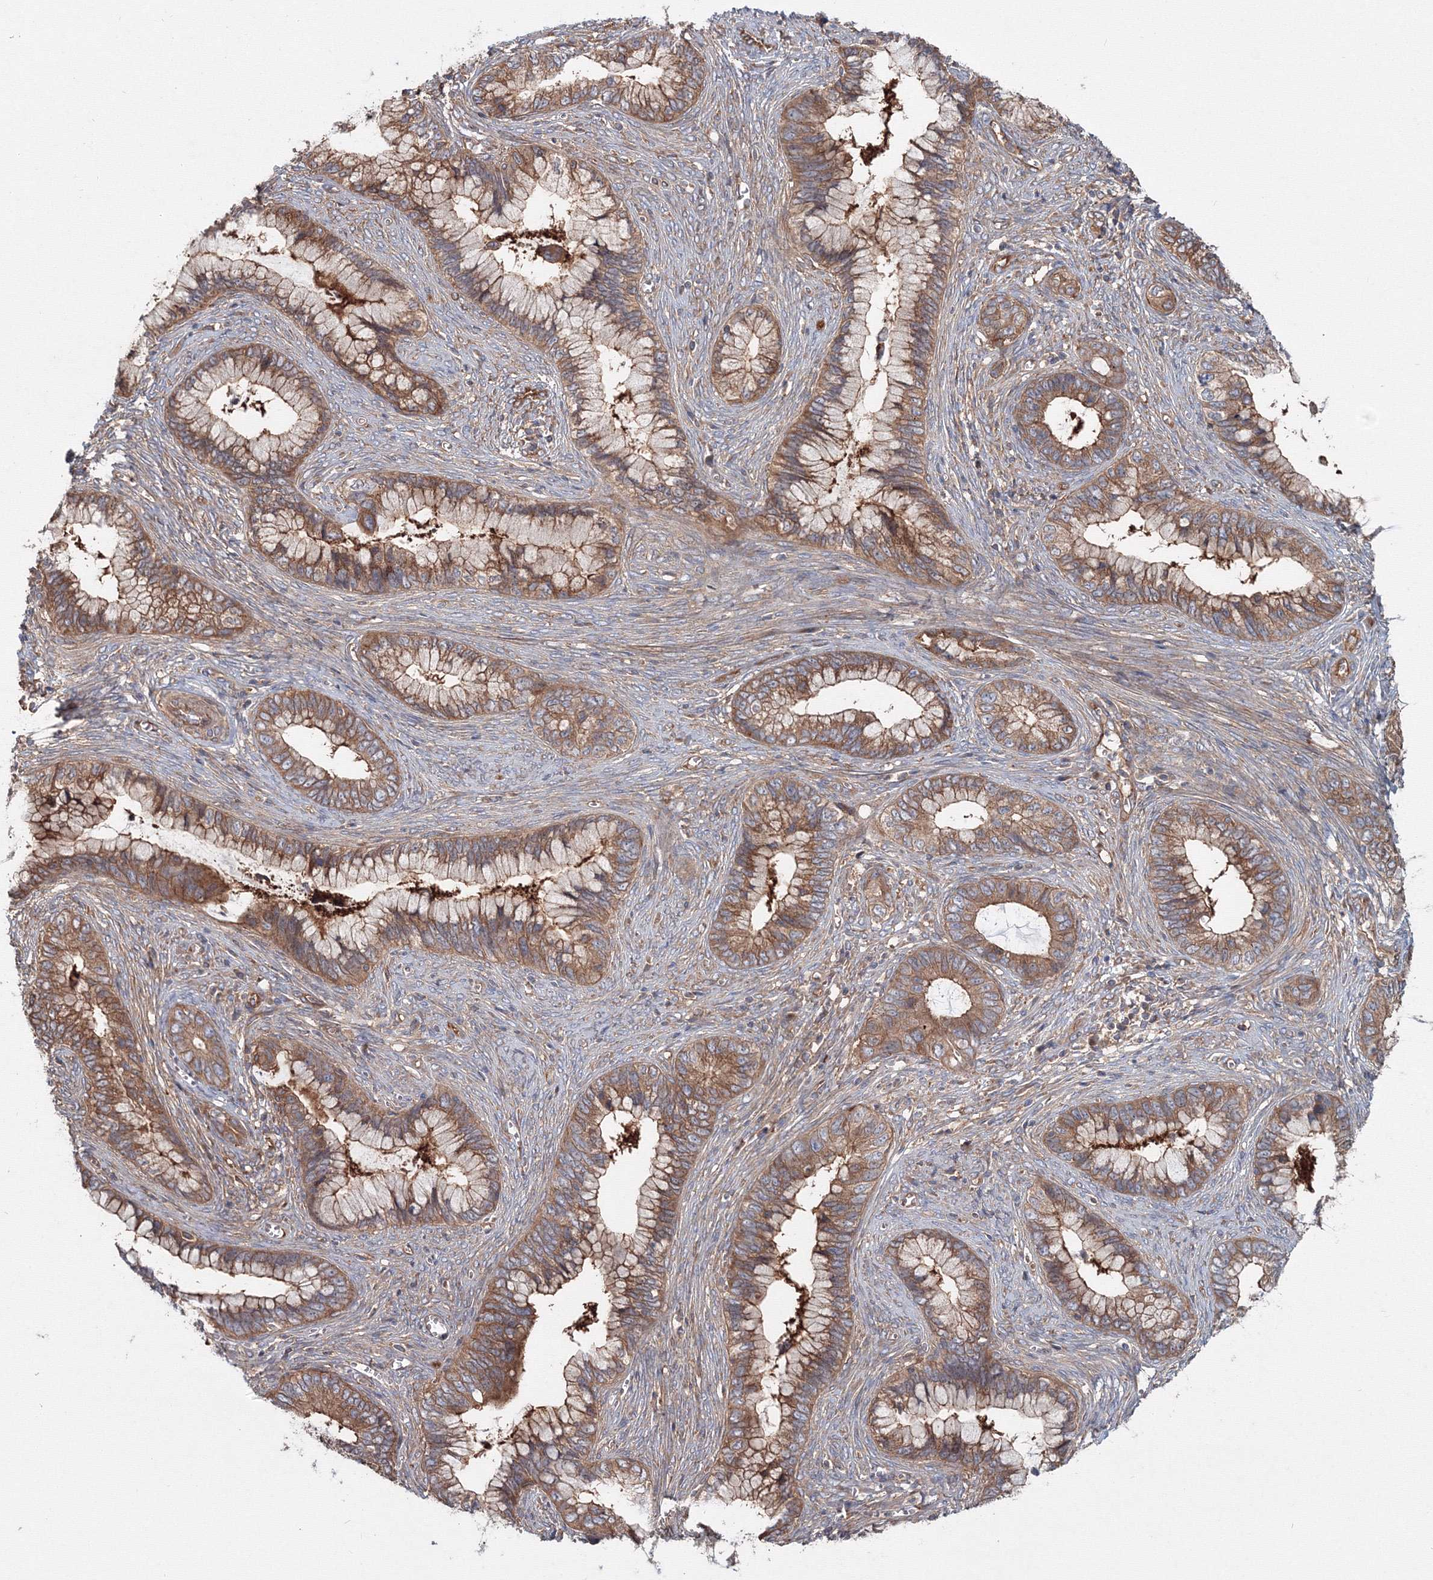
{"staining": {"intensity": "moderate", "quantity": ">75%", "location": "cytoplasmic/membranous"}, "tissue": "cervical cancer", "cell_type": "Tumor cells", "image_type": "cancer", "snomed": [{"axis": "morphology", "description": "Adenocarcinoma, NOS"}, {"axis": "topography", "description": "Cervix"}], "caption": "This is a photomicrograph of immunohistochemistry staining of cervical adenocarcinoma, which shows moderate staining in the cytoplasmic/membranous of tumor cells.", "gene": "EXOC1", "patient": {"sex": "female", "age": 44}}